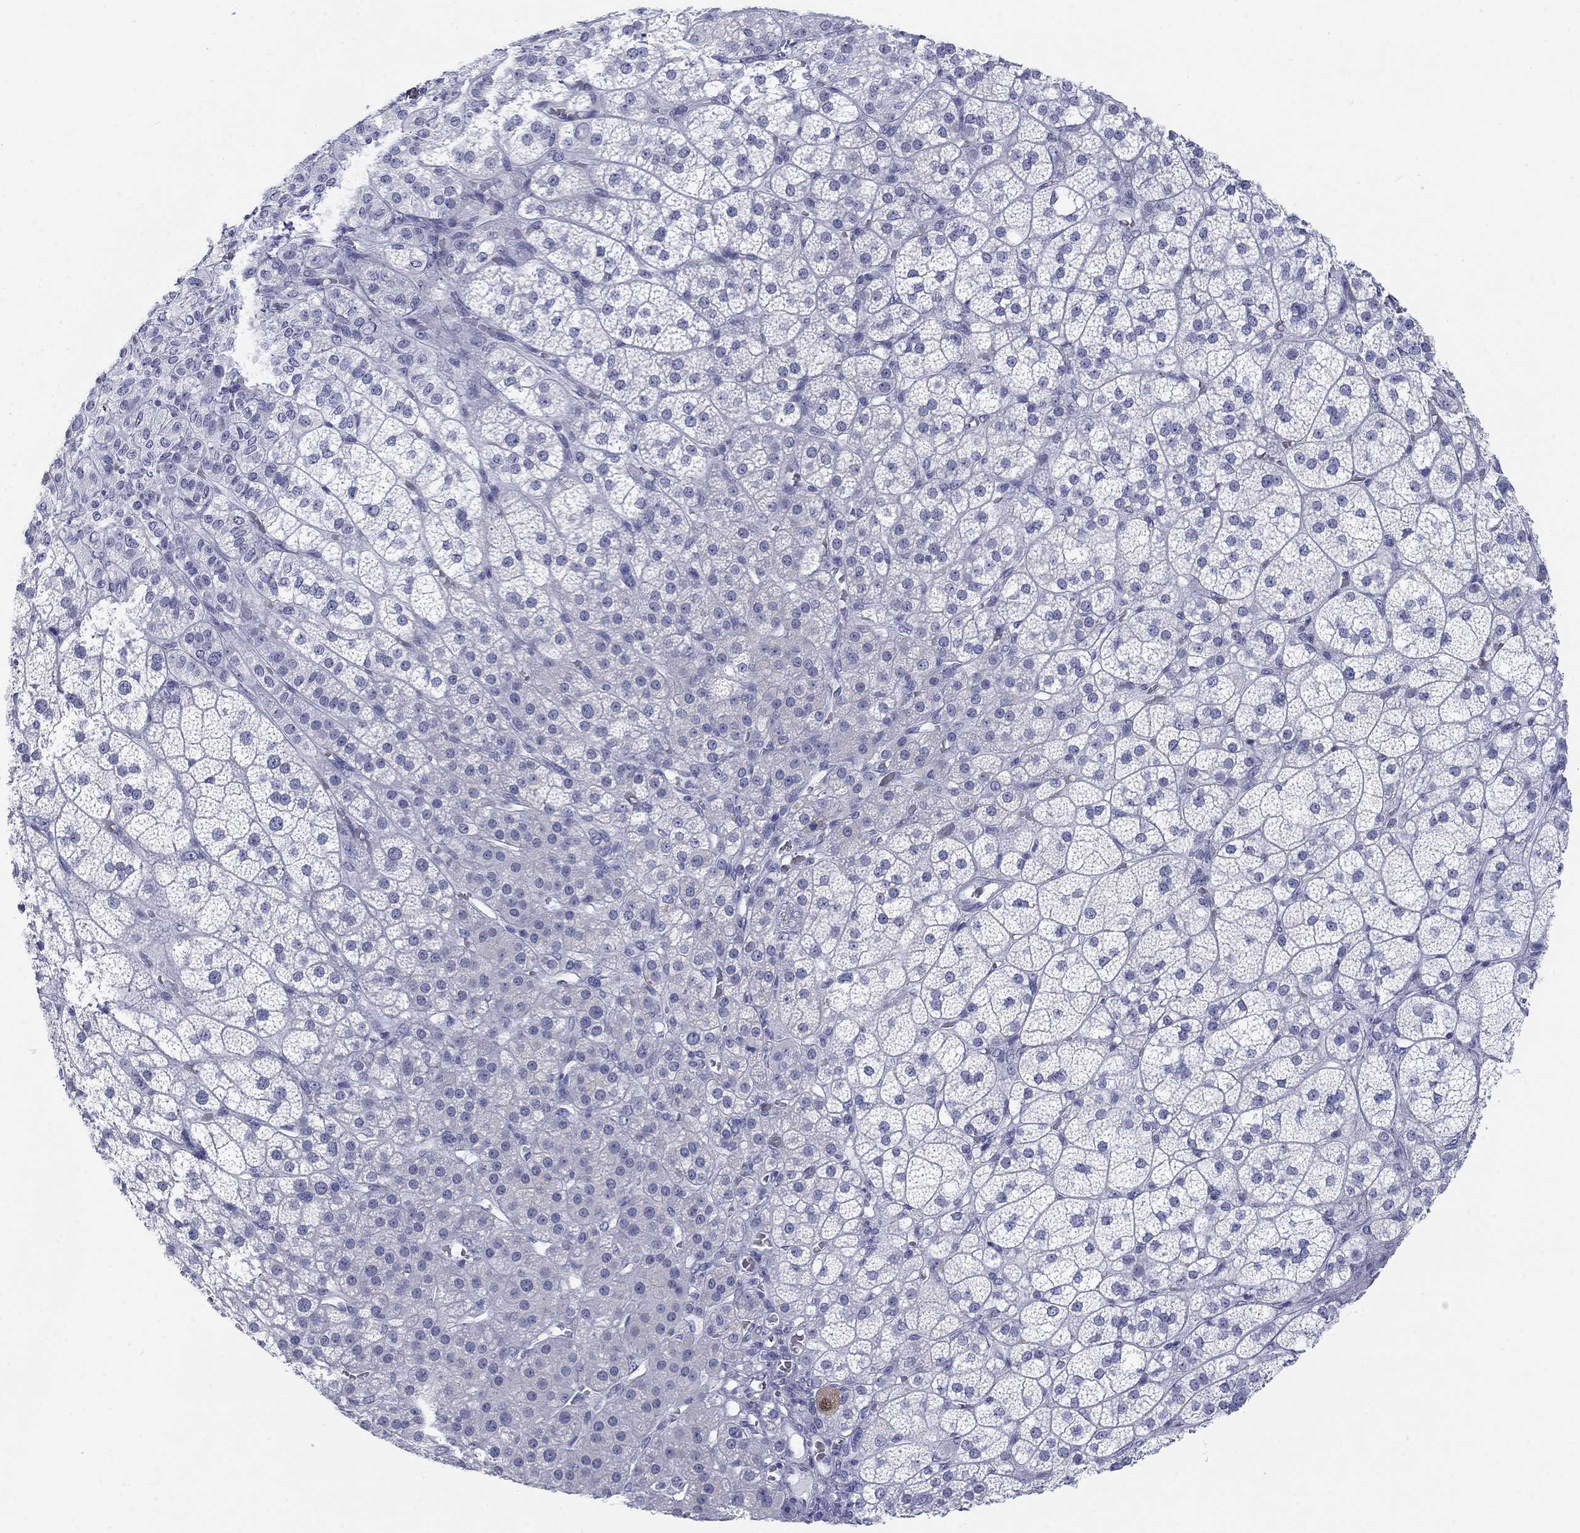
{"staining": {"intensity": "negative", "quantity": "none", "location": "none"}, "tissue": "adrenal gland", "cell_type": "Glandular cells", "image_type": "normal", "snomed": [{"axis": "morphology", "description": "Normal tissue, NOS"}, {"axis": "topography", "description": "Adrenal gland"}], "caption": "DAB (3,3'-diaminobenzidine) immunohistochemical staining of benign human adrenal gland demonstrates no significant staining in glandular cells.", "gene": "CALB1", "patient": {"sex": "female", "age": 60}}